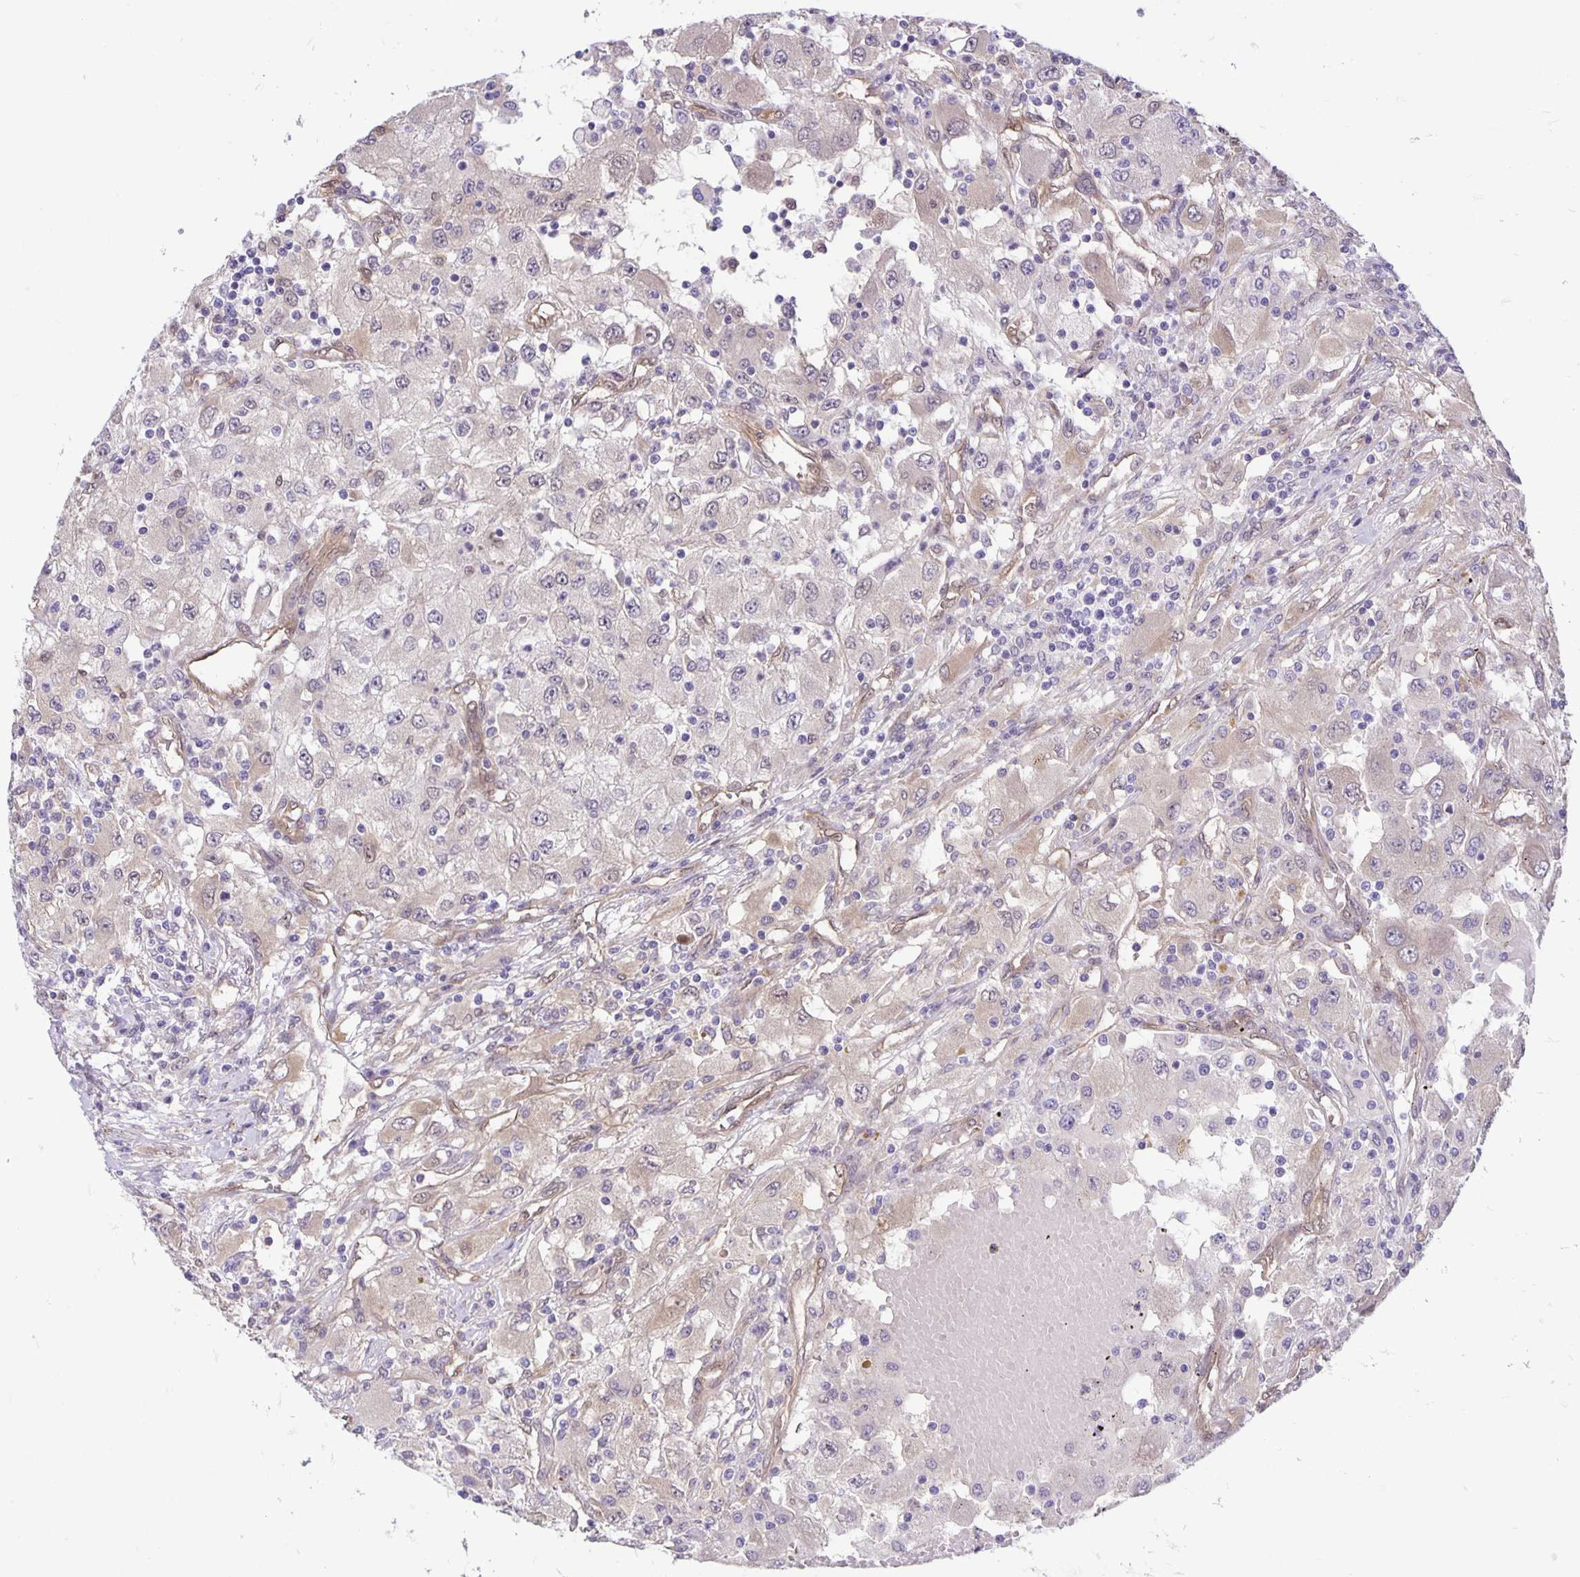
{"staining": {"intensity": "weak", "quantity": "25%-75%", "location": "cytoplasmic/membranous"}, "tissue": "renal cancer", "cell_type": "Tumor cells", "image_type": "cancer", "snomed": [{"axis": "morphology", "description": "Adenocarcinoma, NOS"}, {"axis": "topography", "description": "Kidney"}], "caption": "Weak cytoplasmic/membranous staining is seen in about 25%-75% of tumor cells in adenocarcinoma (renal).", "gene": "TAX1BP3", "patient": {"sex": "female", "age": 67}}